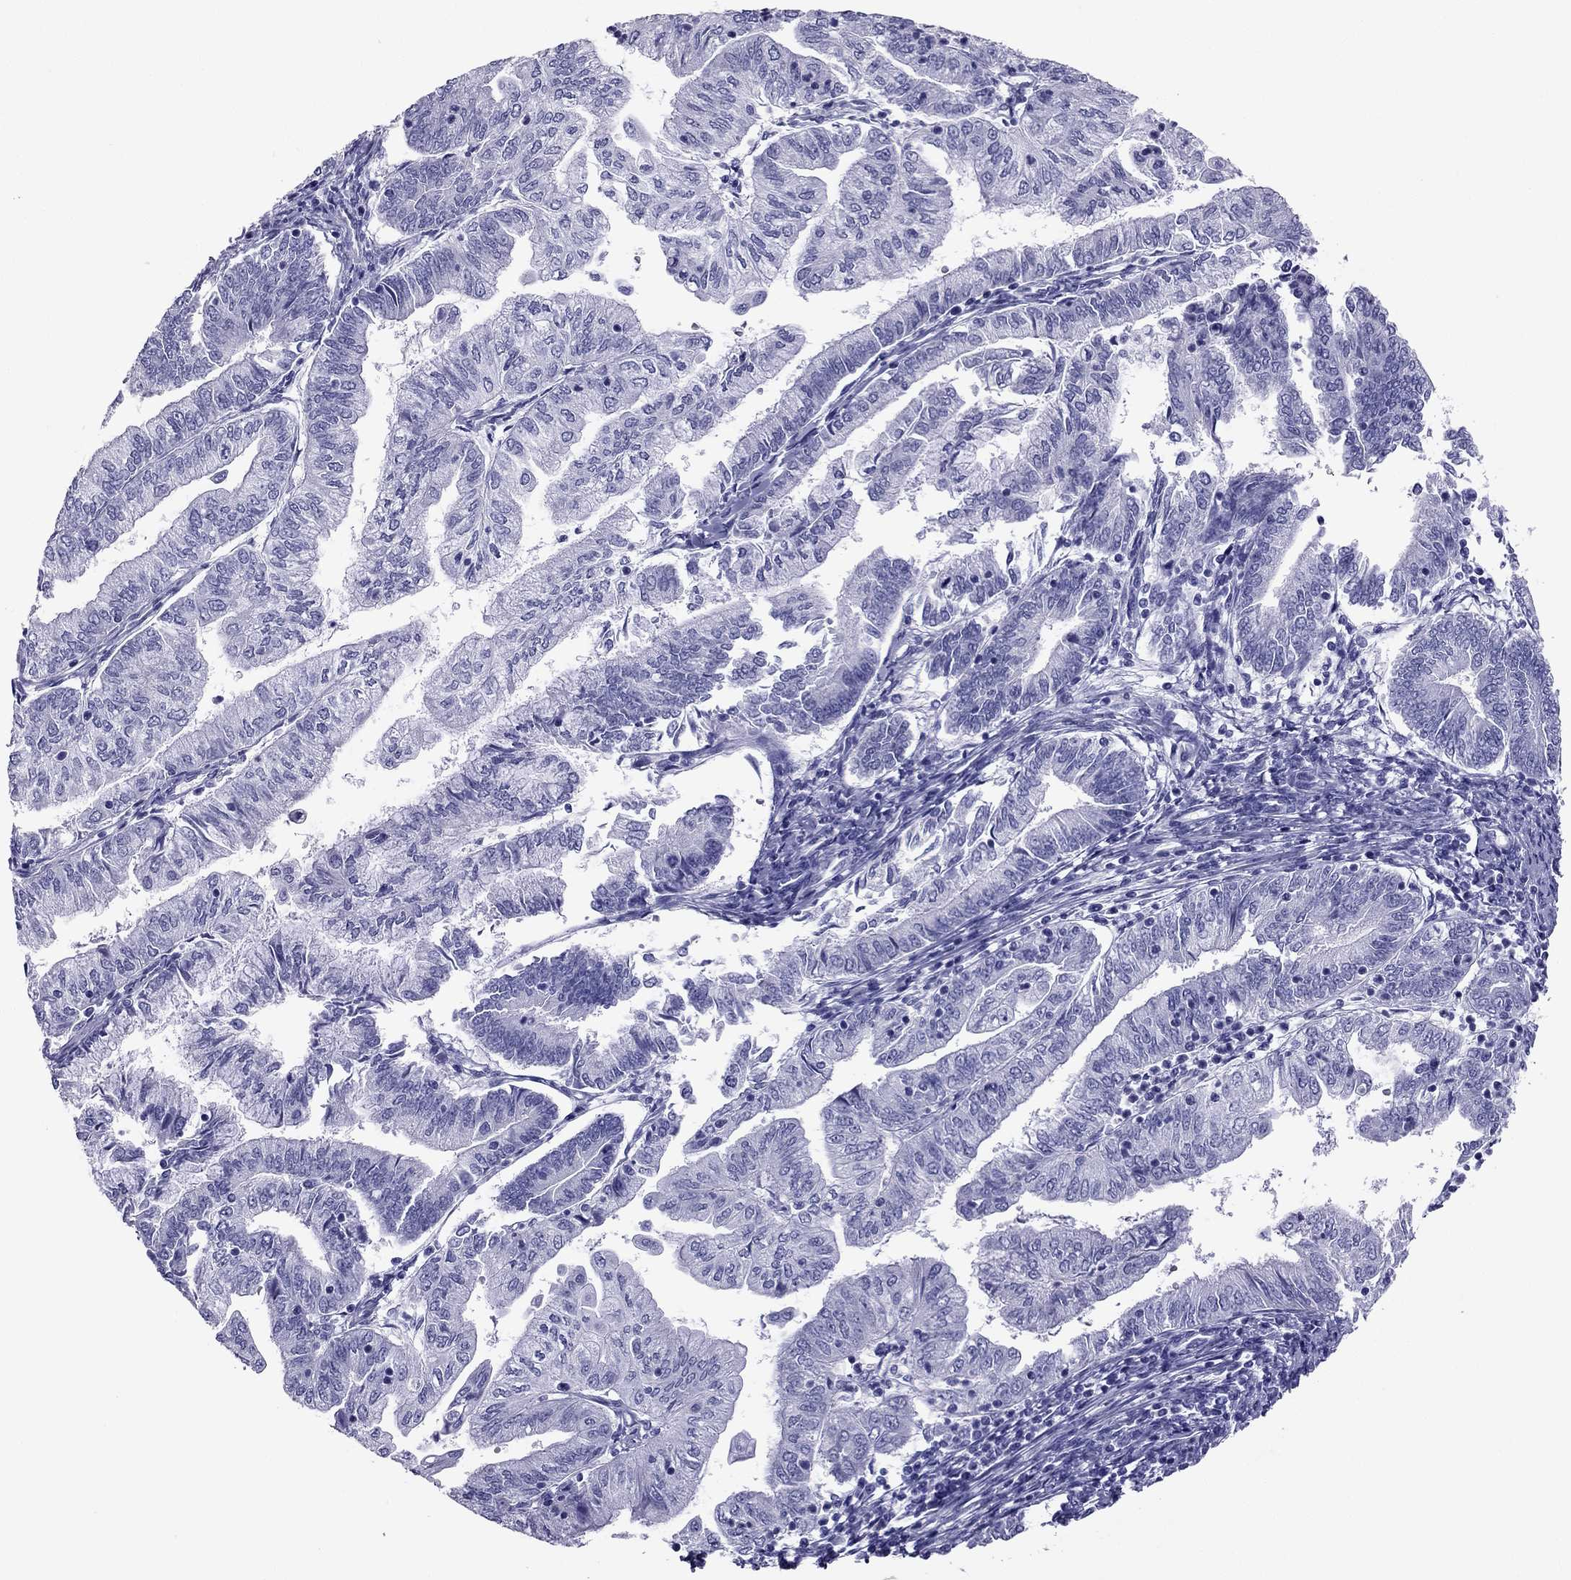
{"staining": {"intensity": "negative", "quantity": "none", "location": "none"}, "tissue": "endometrial cancer", "cell_type": "Tumor cells", "image_type": "cancer", "snomed": [{"axis": "morphology", "description": "Adenocarcinoma, NOS"}, {"axis": "topography", "description": "Endometrium"}], "caption": "Immunohistochemistry (IHC) of adenocarcinoma (endometrial) demonstrates no expression in tumor cells.", "gene": "PDE6A", "patient": {"sex": "female", "age": 55}}